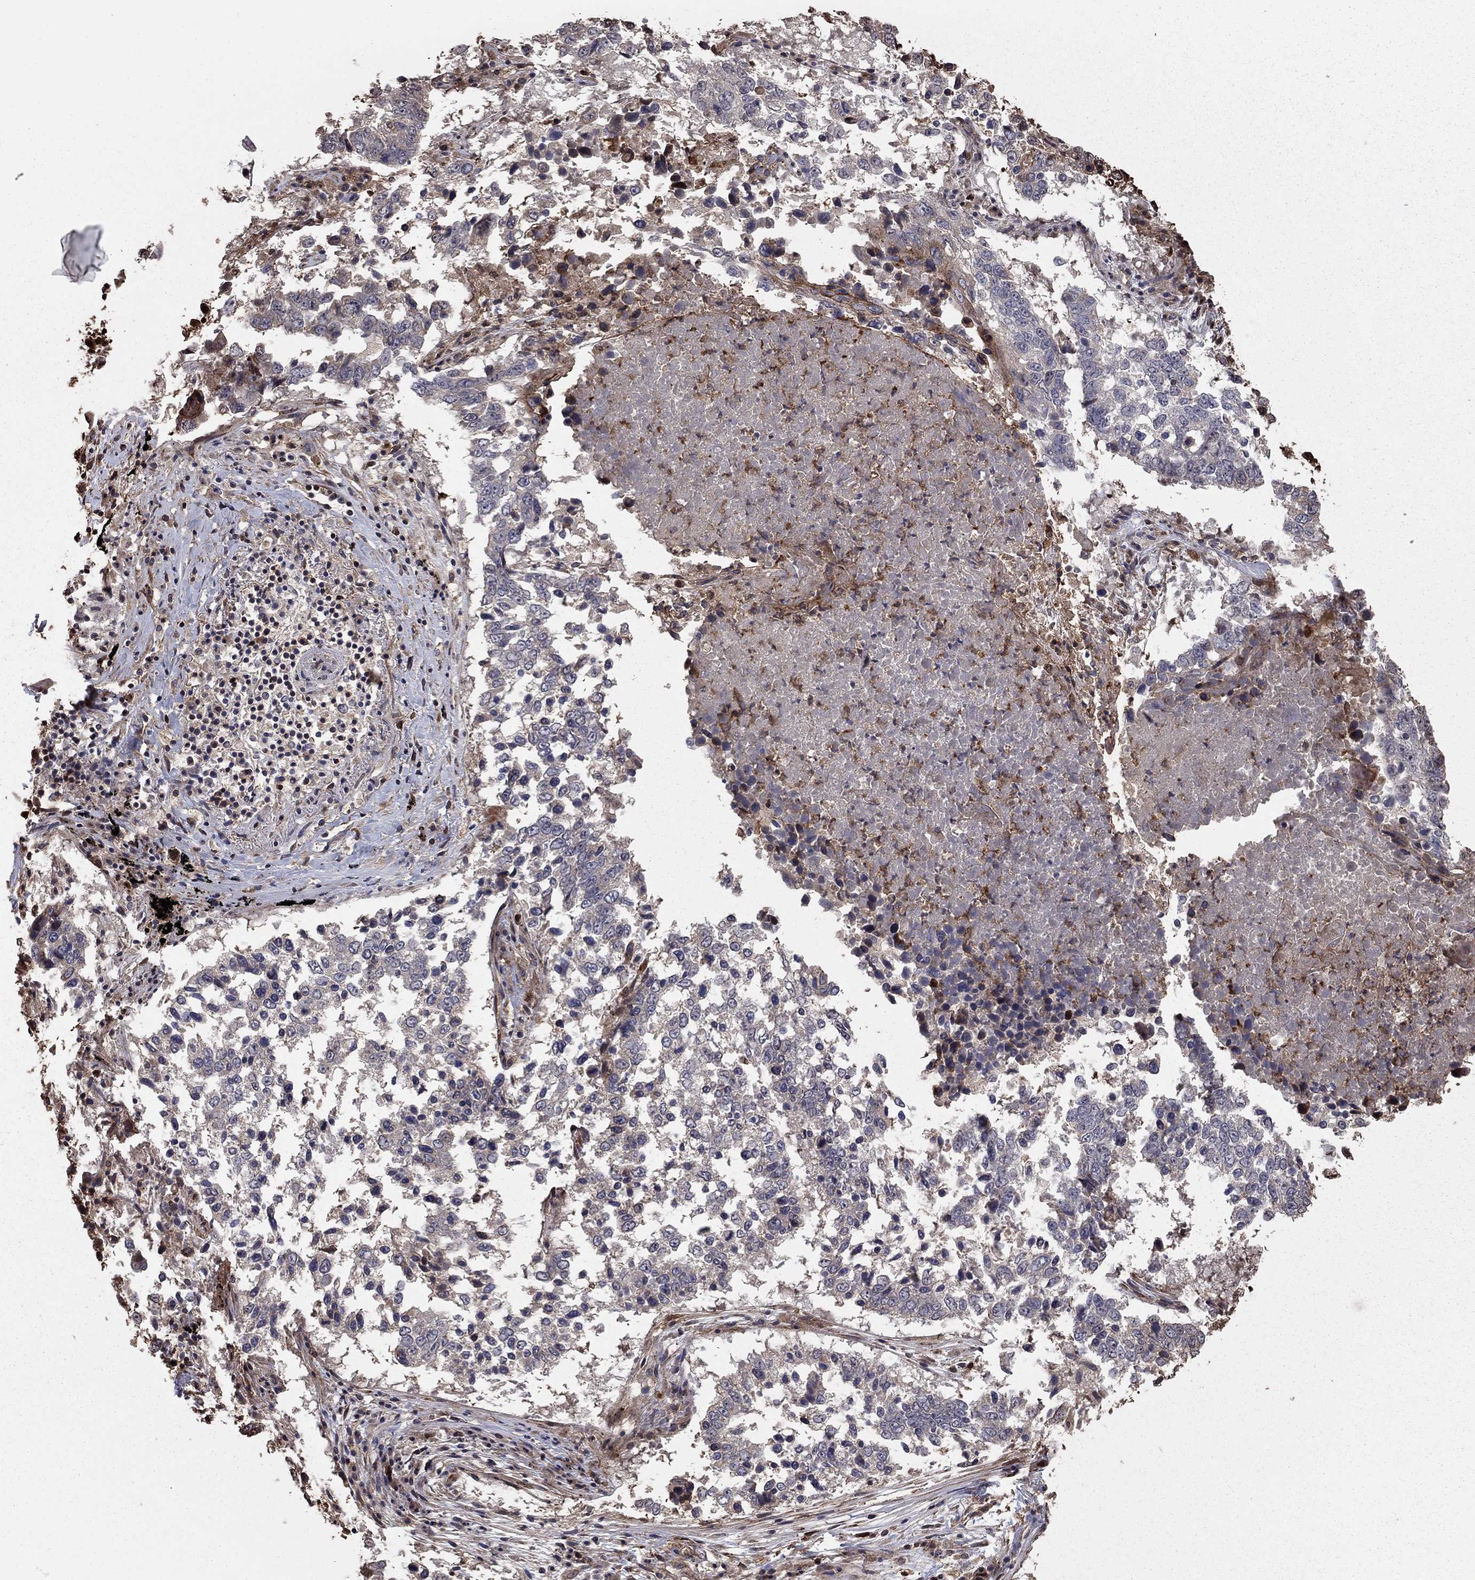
{"staining": {"intensity": "negative", "quantity": "none", "location": "none"}, "tissue": "lung cancer", "cell_type": "Tumor cells", "image_type": "cancer", "snomed": [{"axis": "morphology", "description": "Squamous cell carcinoma, NOS"}, {"axis": "topography", "description": "Lung"}], "caption": "High magnification brightfield microscopy of lung cancer (squamous cell carcinoma) stained with DAB (3,3'-diaminobenzidine) (brown) and counterstained with hematoxylin (blue): tumor cells show no significant staining.", "gene": "GYG1", "patient": {"sex": "male", "age": 82}}